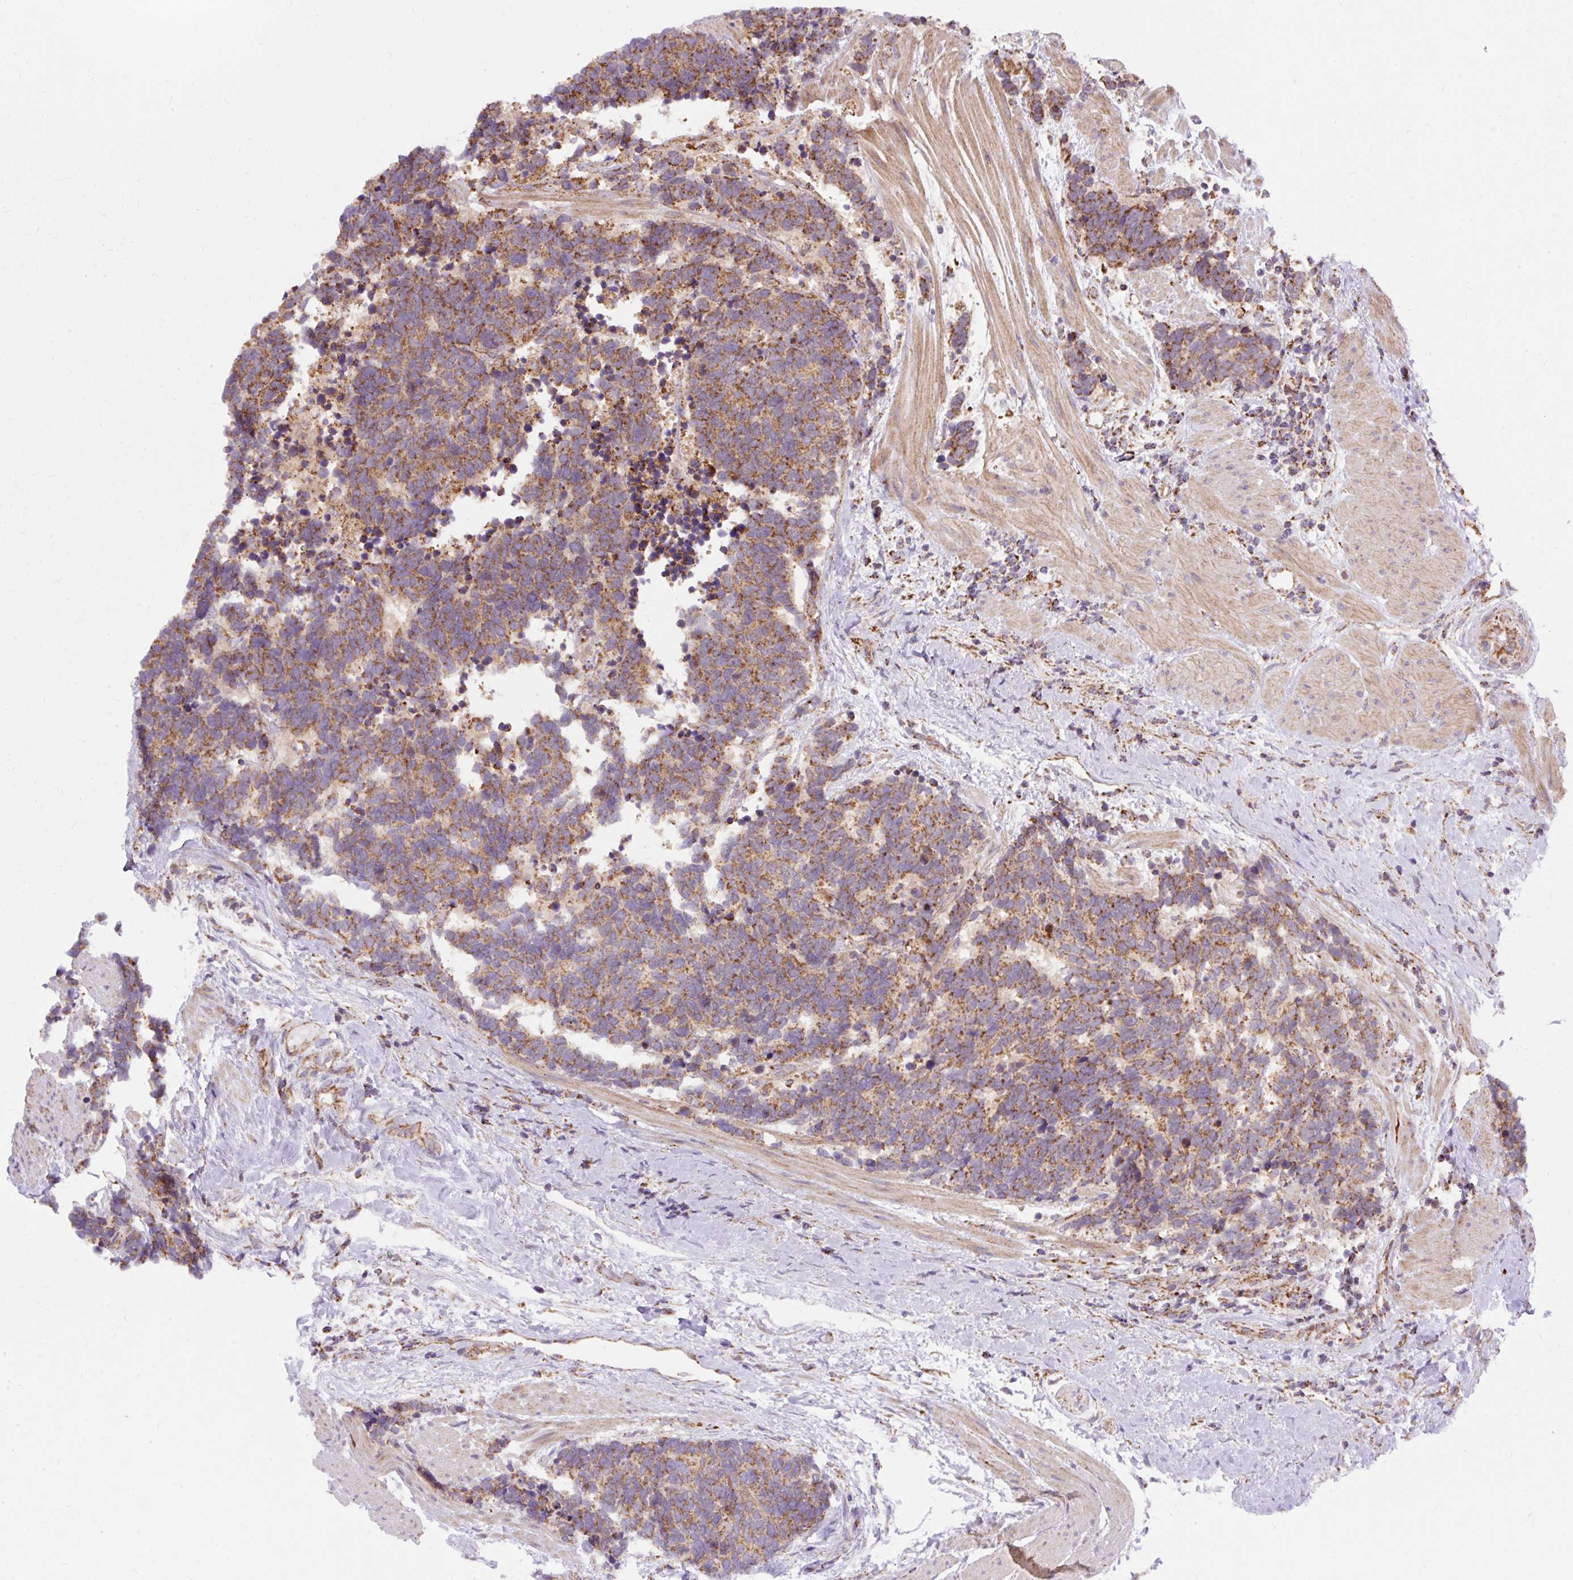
{"staining": {"intensity": "moderate", "quantity": ">75%", "location": "cytoplasmic/membranous"}, "tissue": "carcinoid", "cell_type": "Tumor cells", "image_type": "cancer", "snomed": [{"axis": "morphology", "description": "Carcinoid, malignant, NOS"}, {"axis": "topography", "description": "Colon"}], "caption": "Moderate cytoplasmic/membranous expression is appreciated in about >75% of tumor cells in carcinoid (malignant).", "gene": "CEP290", "patient": {"sex": "female", "age": 52}}